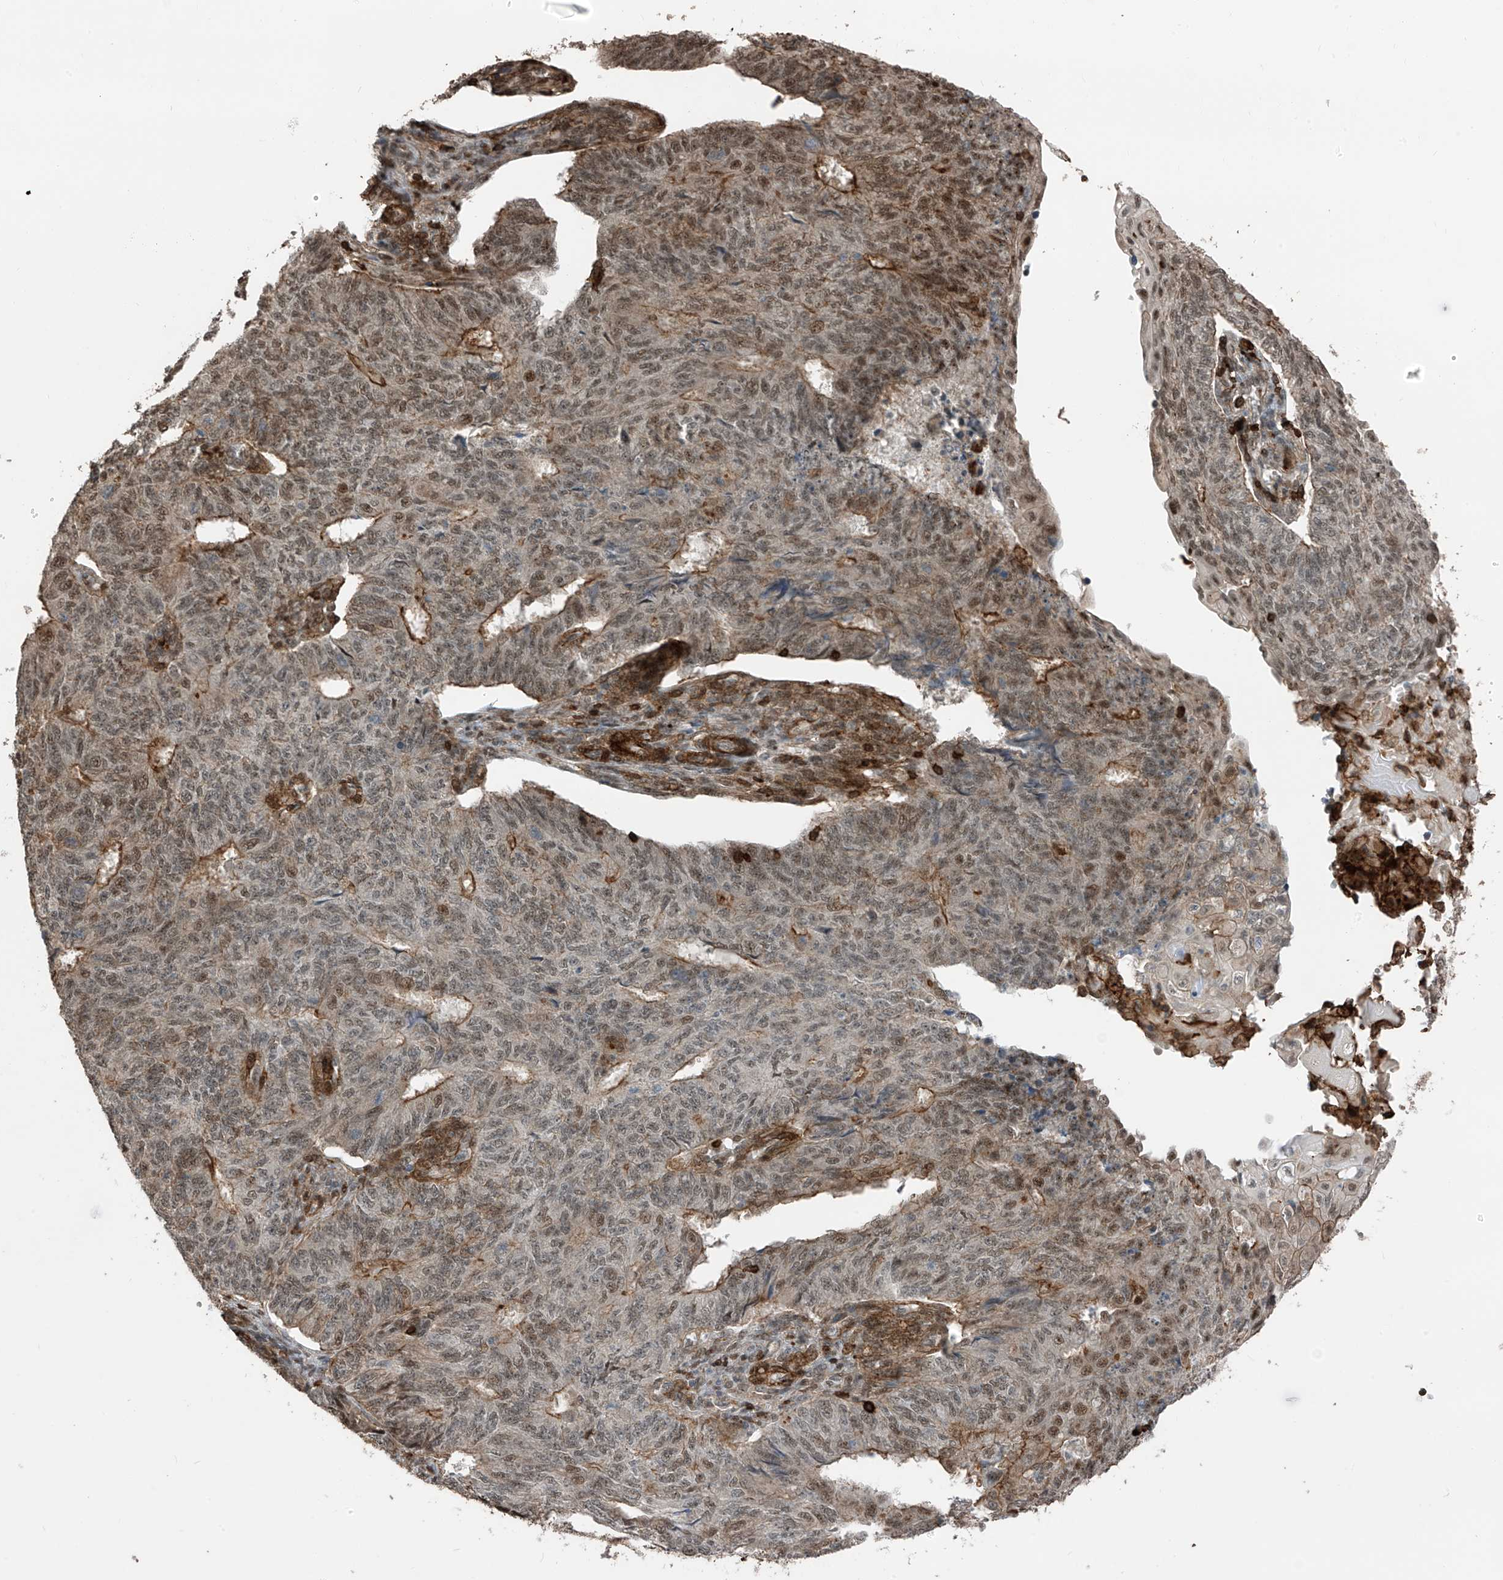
{"staining": {"intensity": "moderate", "quantity": ">75%", "location": "cytoplasmic/membranous,nuclear"}, "tissue": "endometrial cancer", "cell_type": "Tumor cells", "image_type": "cancer", "snomed": [{"axis": "morphology", "description": "Adenocarcinoma, NOS"}, {"axis": "topography", "description": "Endometrium"}], "caption": "Tumor cells demonstrate medium levels of moderate cytoplasmic/membranous and nuclear staining in approximately >75% of cells in endometrial cancer. (Brightfield microscopy of DAB IHC at high magnification).", "gene": "MICAL1", "patient": {"sex": "female", "age": 32}}